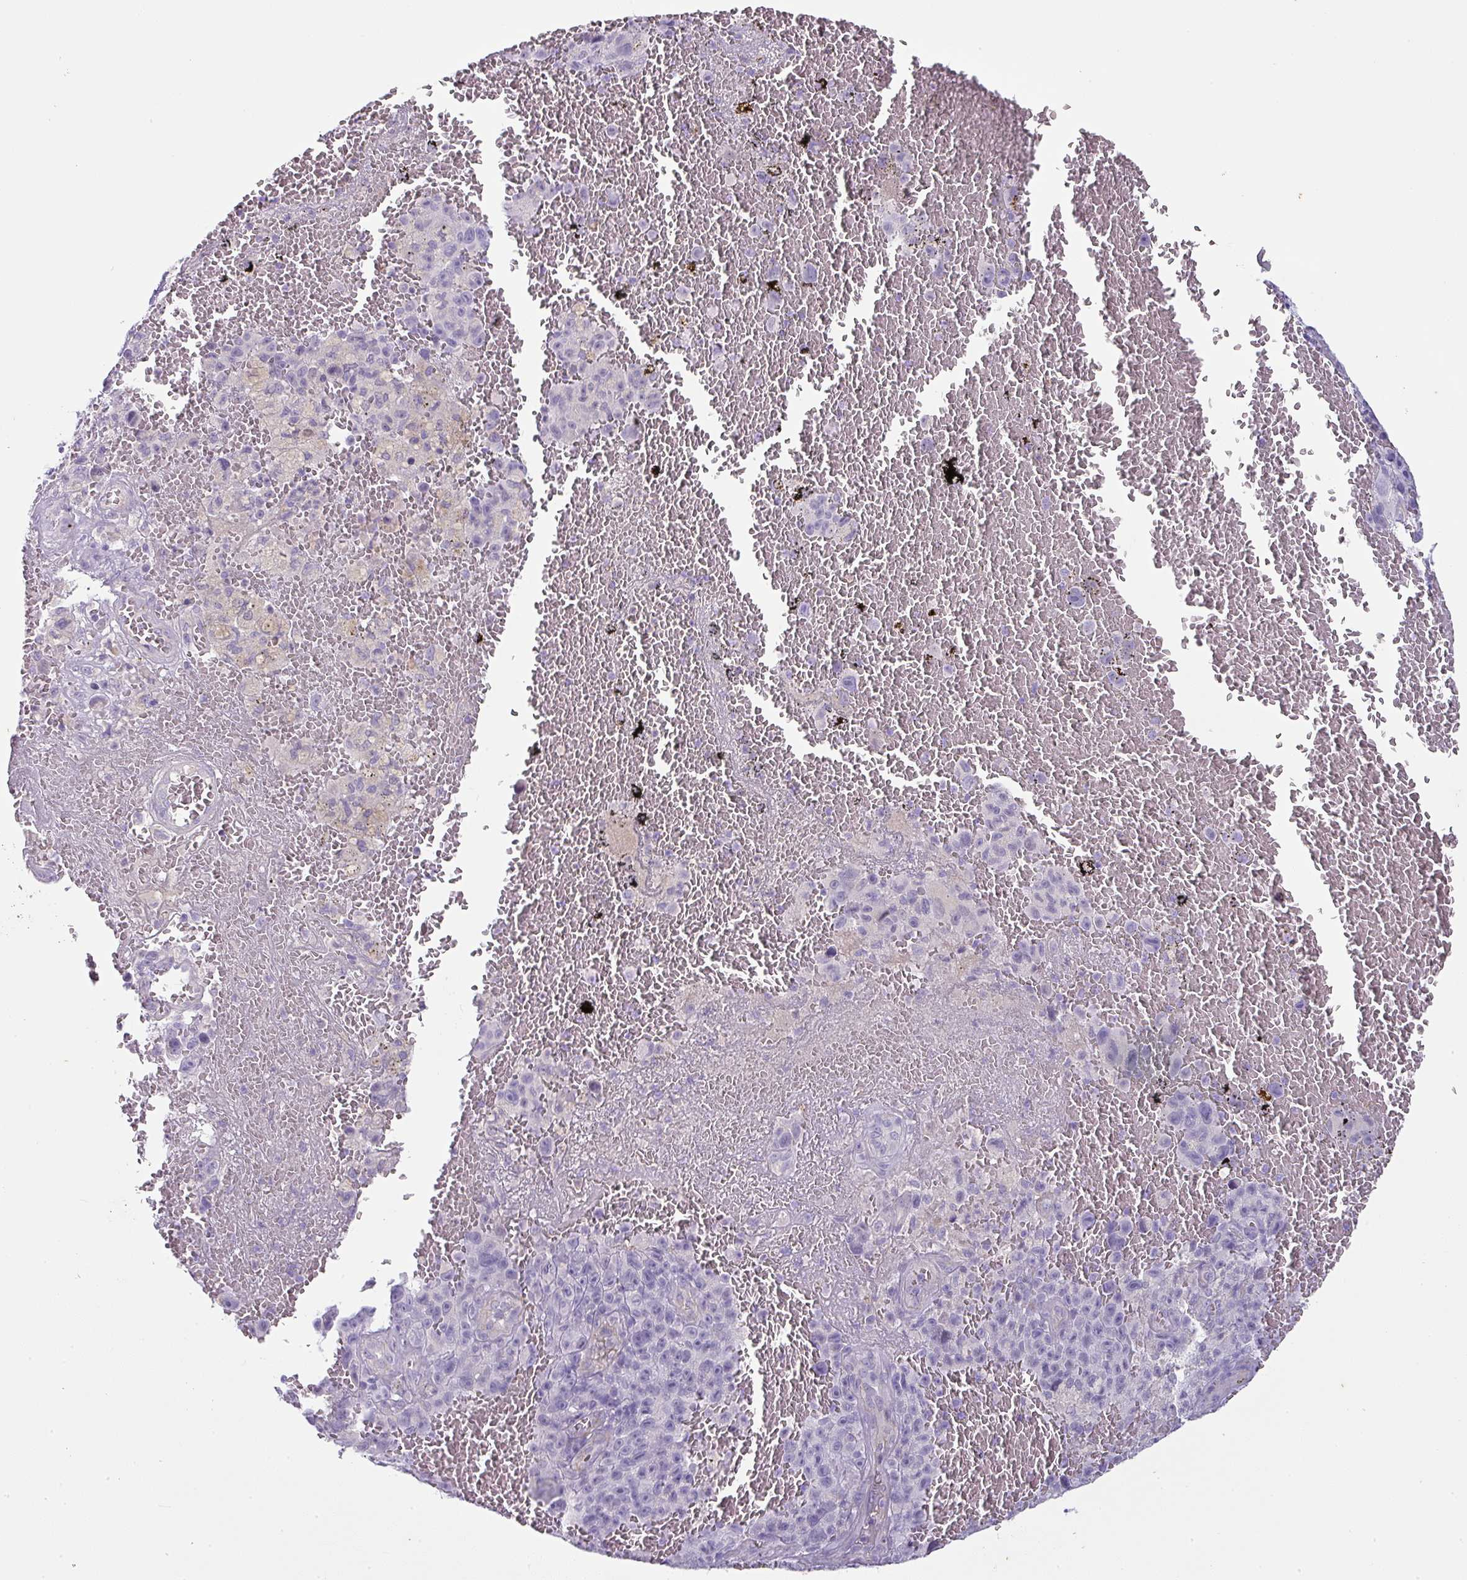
{"staining": {"intensity": "negative", "quantity": "none", "location": "none"}, "tissue": "melanoma", "cell_type": "Tumor cells", "image_type": "cancer", "snomed": [{"axis": "morphology", "description": "Malignant melanoma, NOS"}, {"axis": "topography", "description": "Skin"}], "caption": "This is an IHC micrograph of malignant melanoma. There is no staining in tumor cells.", "gene": "OR52N1", "patient": {"sex": "female", "age": 82}}